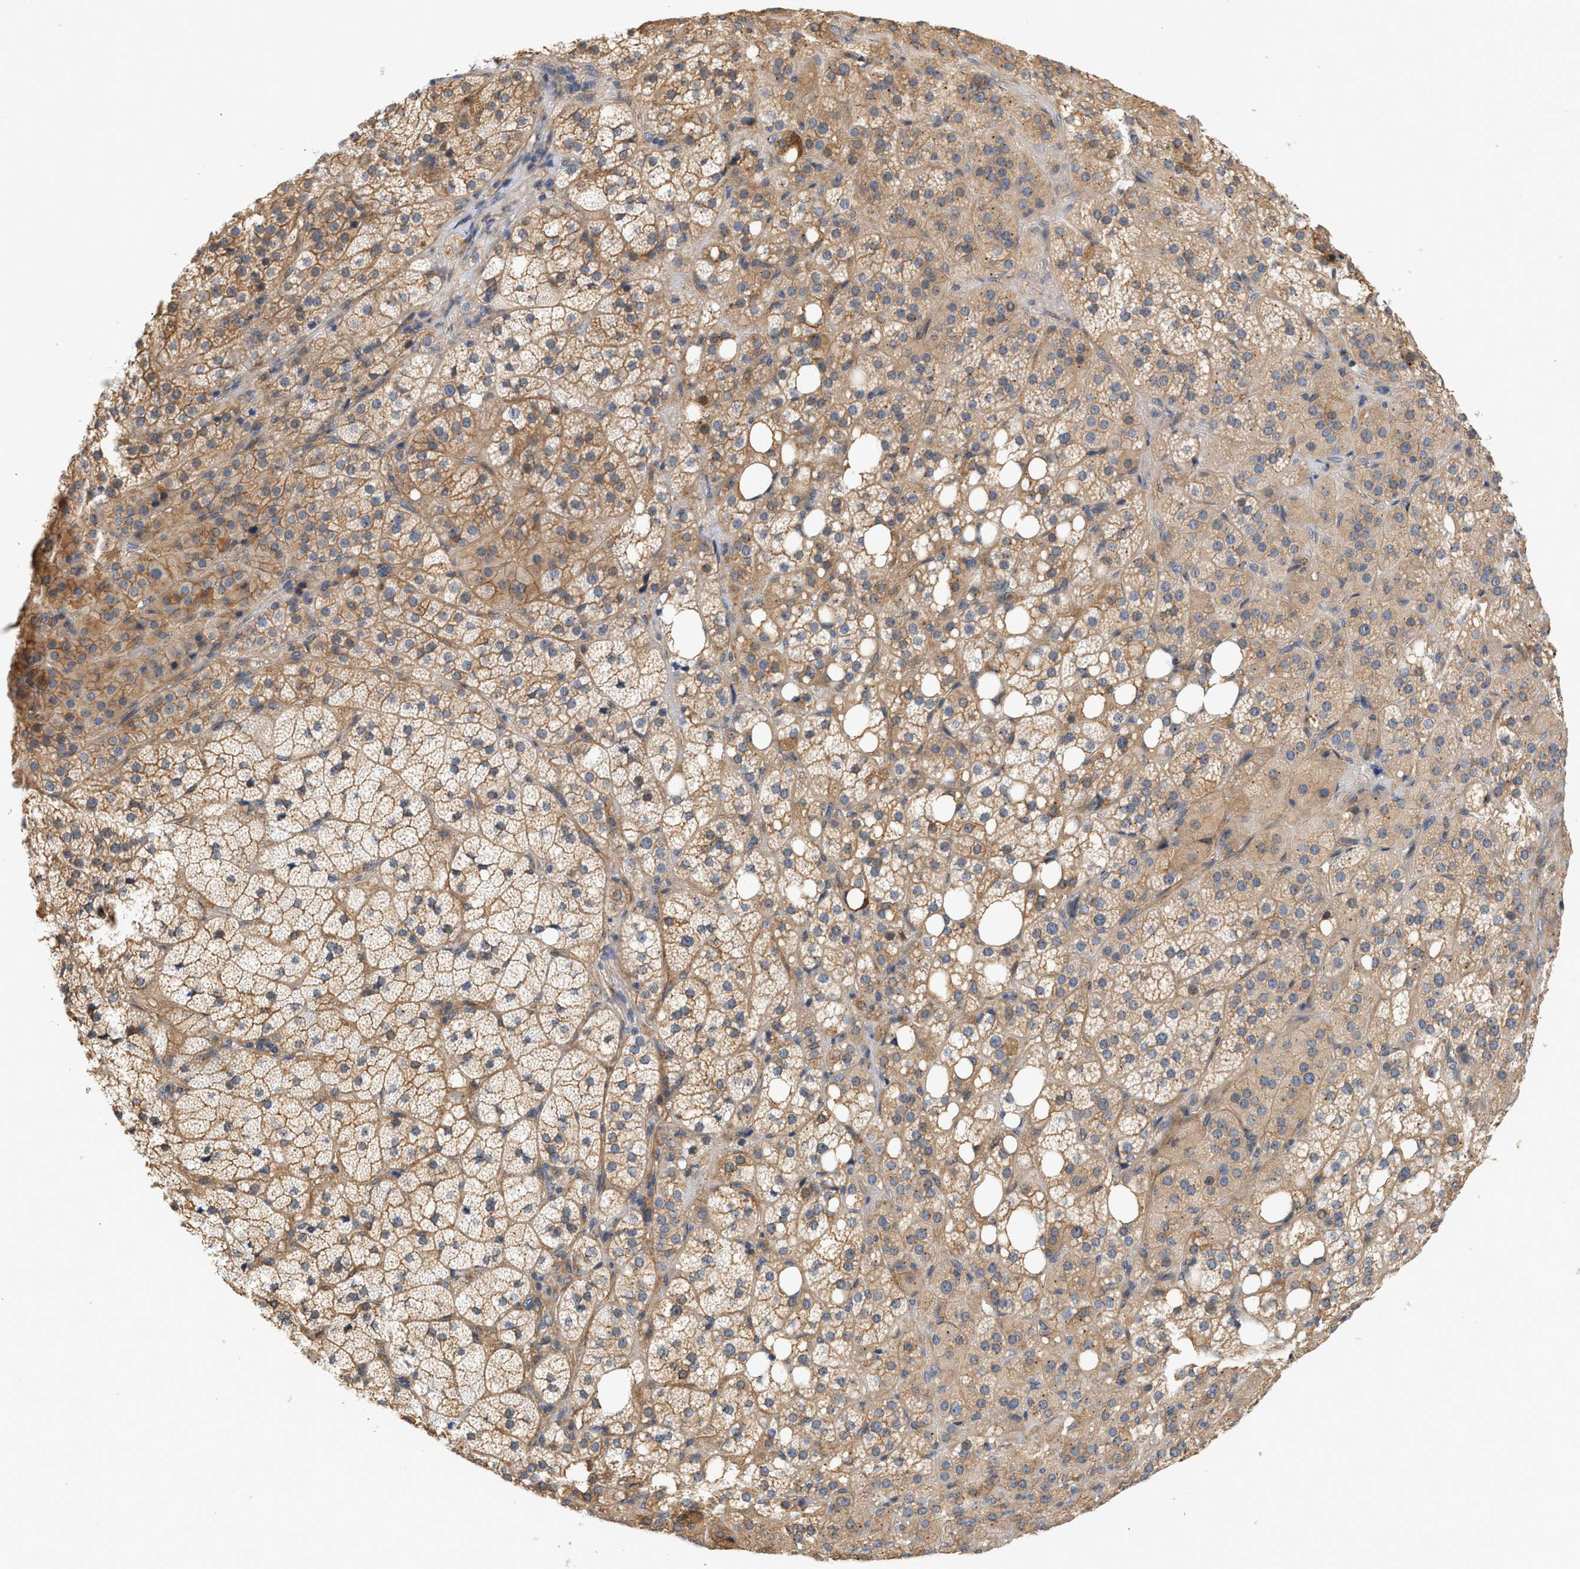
{"staining": {"intensity": "moderate", "quantity": ">75%", "location": "cytoplasmic/membranous"}, "tissue": "adrenal gland", "cell_type": "Glandular cells", "image_type": "normal", "snomed": [{"axis": "morphology", "description": "Normal tissue, NOS"}, {"axis": "topography", "description": "Adrenal gland"}], "caption": "Protein expression analysis of normal human adrenal gland reveals moderate cytoplasmic/membranous positivity in about >75% of glandular cells. The staining was performed using DAB to visualize the protein expression in brown, while the nuclei were stained in blue with hematoxylin (Magnification: 20x).", "gene": "CTXN1", "patient": {"sex": "female", "age": 59}}